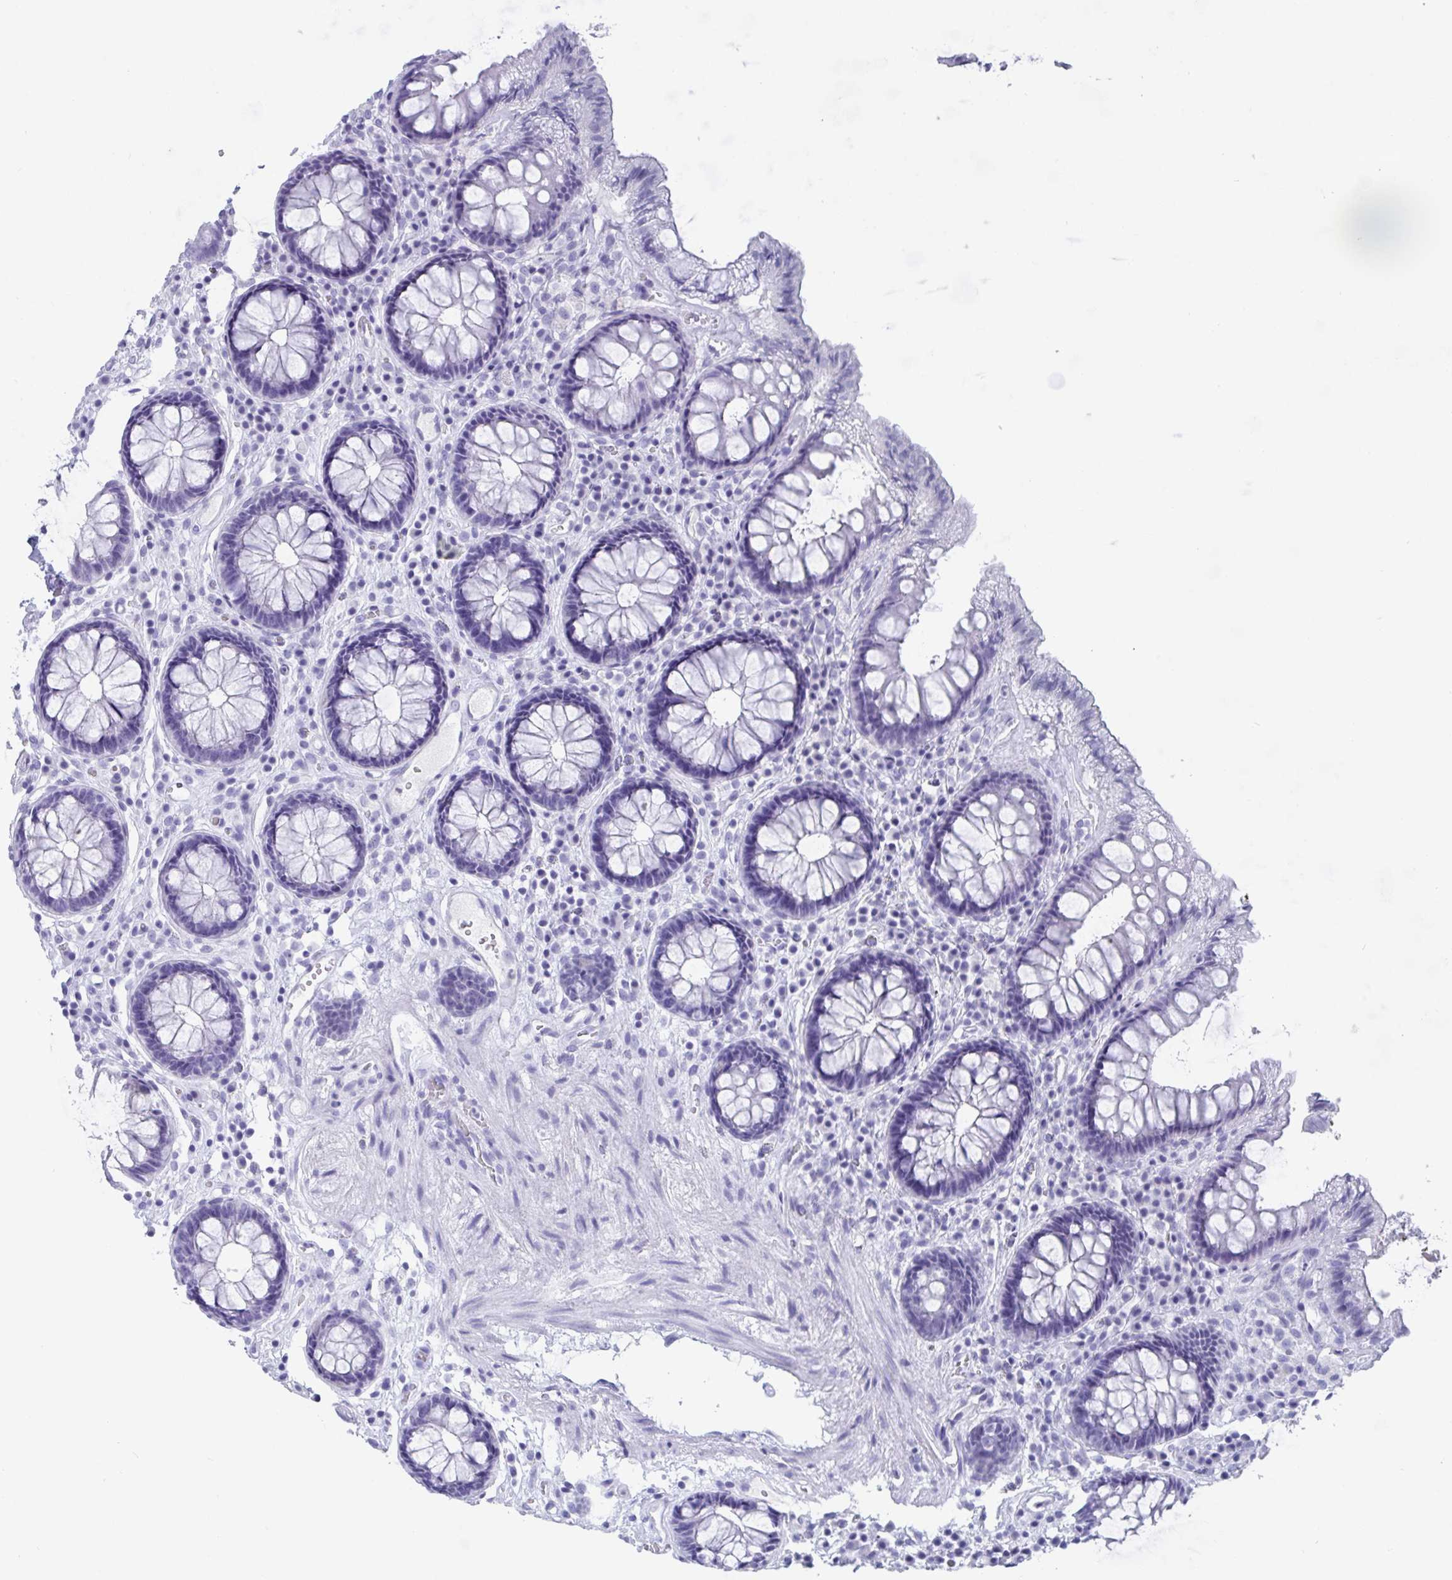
{"staining": {"intensity": "negative", "quantity": "none", "location": "none"}, "tissue": "colon", "cell_type": "Endothelial cells", "image_type": "normal", "snomed": [{"axis": "morphology", "description": "Normal tissue, NOS"}, {"axis": "topography", "description": "Colon"}, {"axis": "topography", "description": "Peripheral nerve tissue"}], "caption": "This image is of unremarkable colon stained with IHC to label a protein in brown with the nuclei are counter-stained blue. There is no staining in endothelial cells.", "gene": "CDX4", "patient": {"sex": "male", "age": 84}}